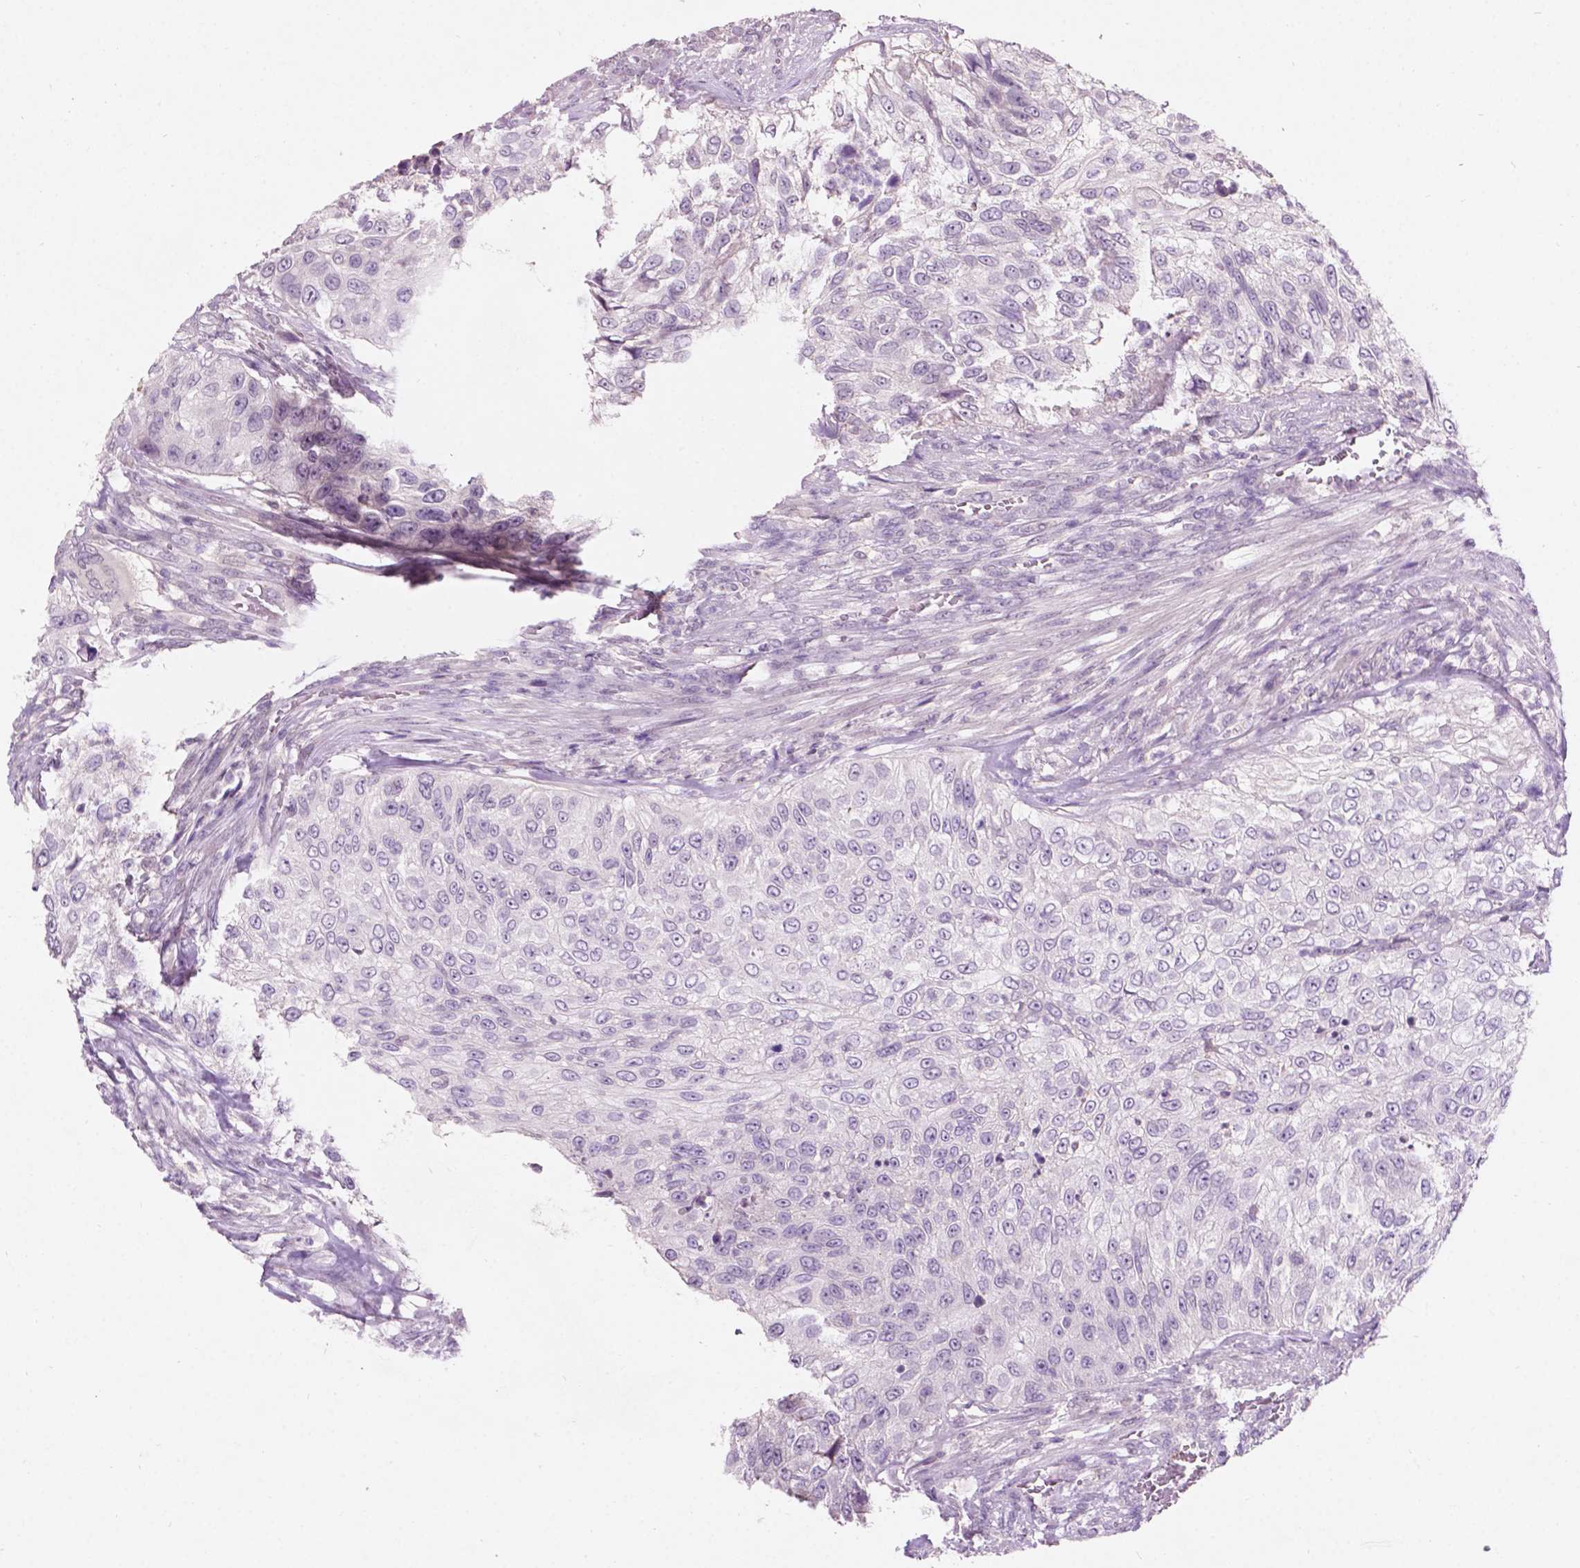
{"staining": {"intensity": "negative", "quantity": "none", "location": "none"}, "tissue": "urothelial cancer", "cell_type": "Tumor cells", "image_type": "cancer", "snomed": [{"axis": "morphology", "description": "Urothelial carcinoma, High grade"}, {"axis": "topography", "description": "Urinary bladder"}], "caption": "Protein analysis of urothelial carcinoma (high-grade) shows no significant positivity in tumor cells. (DAB (3,3'-diaminobenzidine) immunohistochemistry (IHC) visualized using brightfield microscopy, high magnification).", "gene": "TM6SF2", "patient": {"sex": "female", "age": 60}}